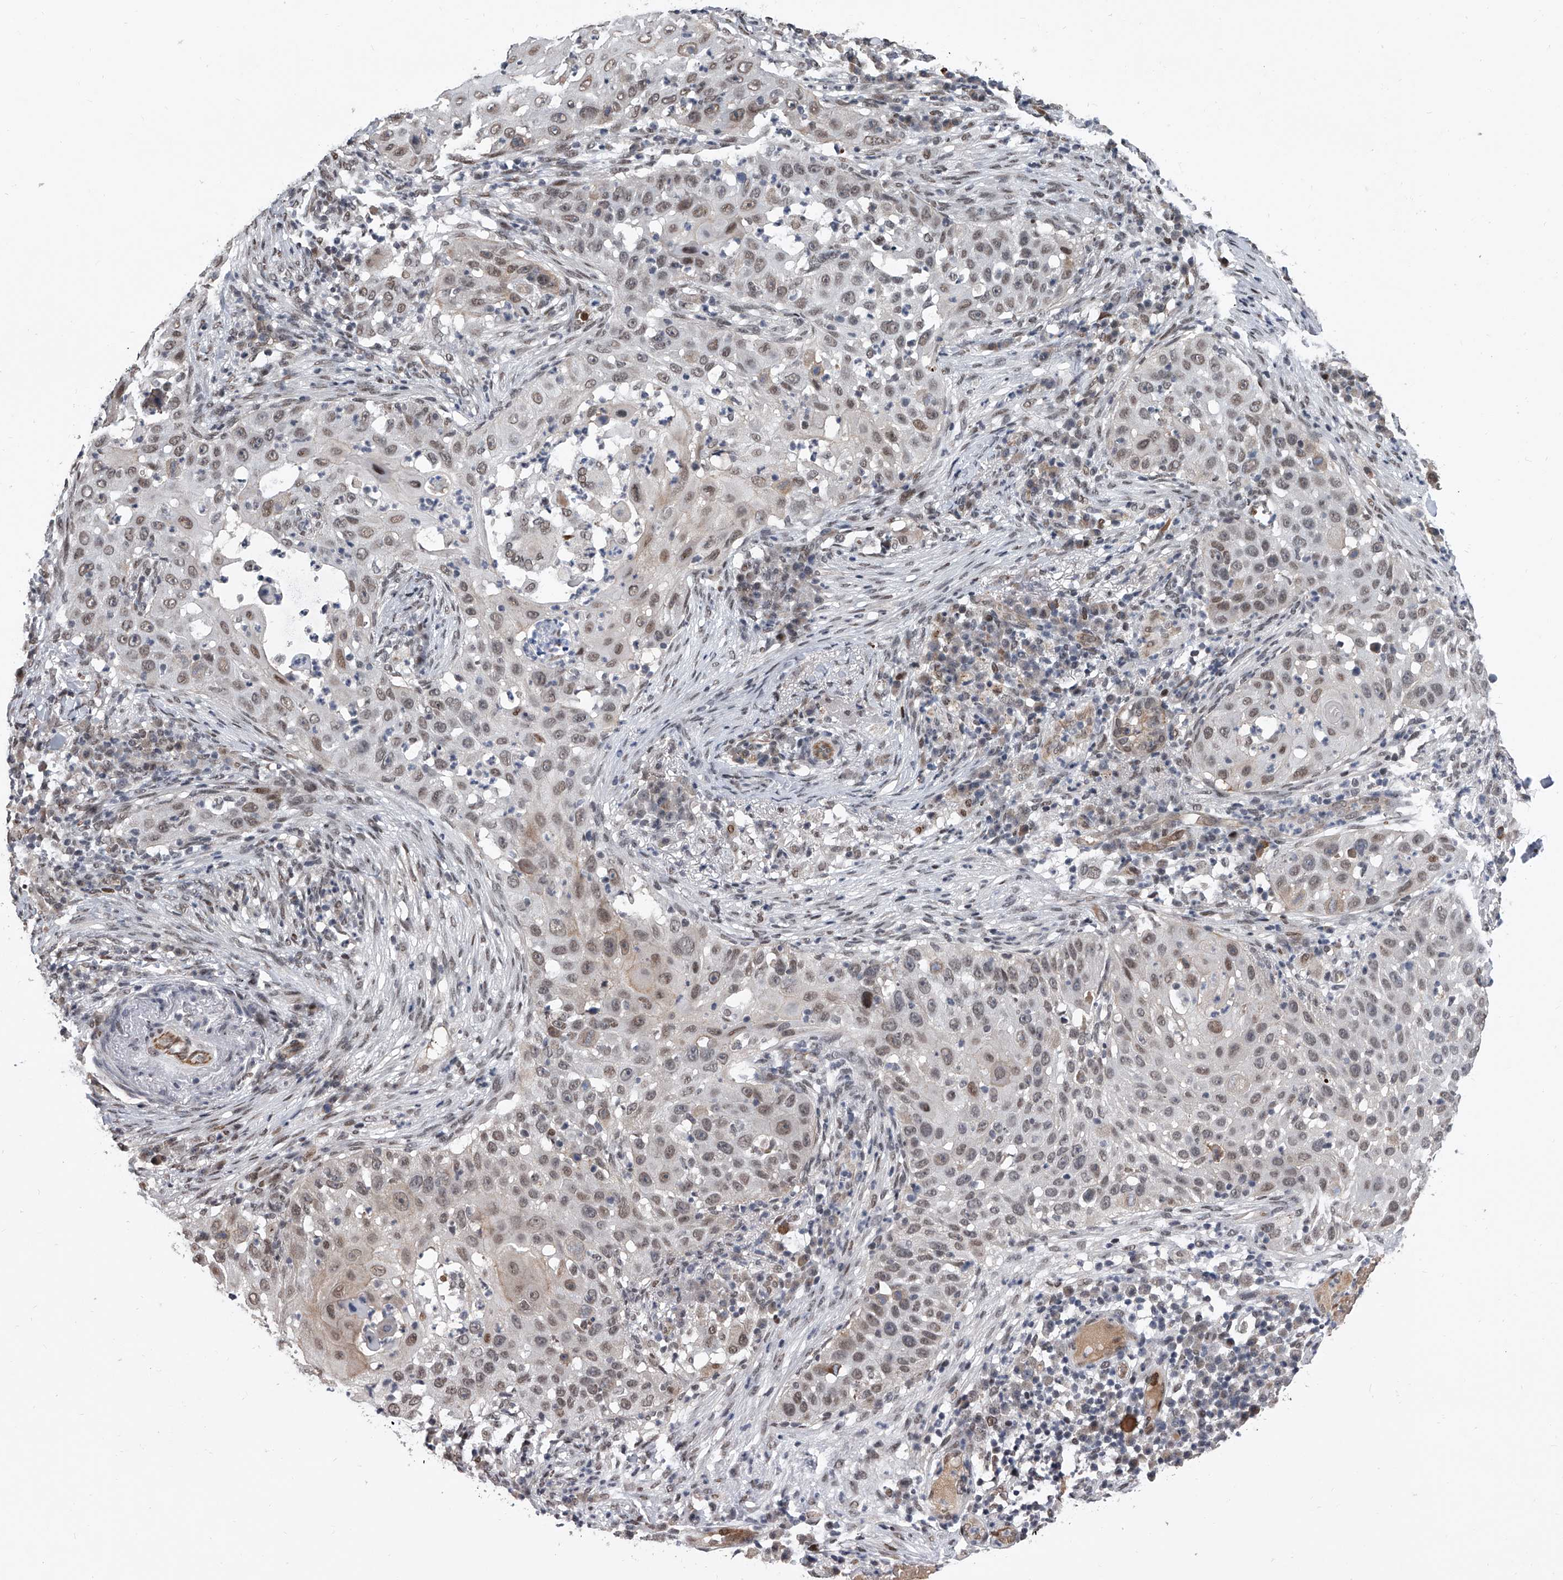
{"staining": {"intensity": "weak", "quantity": "25%-75%", "location": "nuclear"}, "tissue": "skin cancer", "cell_type": "Tumor cells", "image_type": "cancer", "snomed": [{"axis": "morphology", "description": "Squamous cell carcinoma, NOS"}, {"axis": "topography", "description": "Skin"}], "caption": "A photomicrograph of skin cancer stained for a protein exhibits weak nuclear brown staining in tumor cells.", "gene": "ZNF426", "patient": {"sex": "female", "age": 44}}